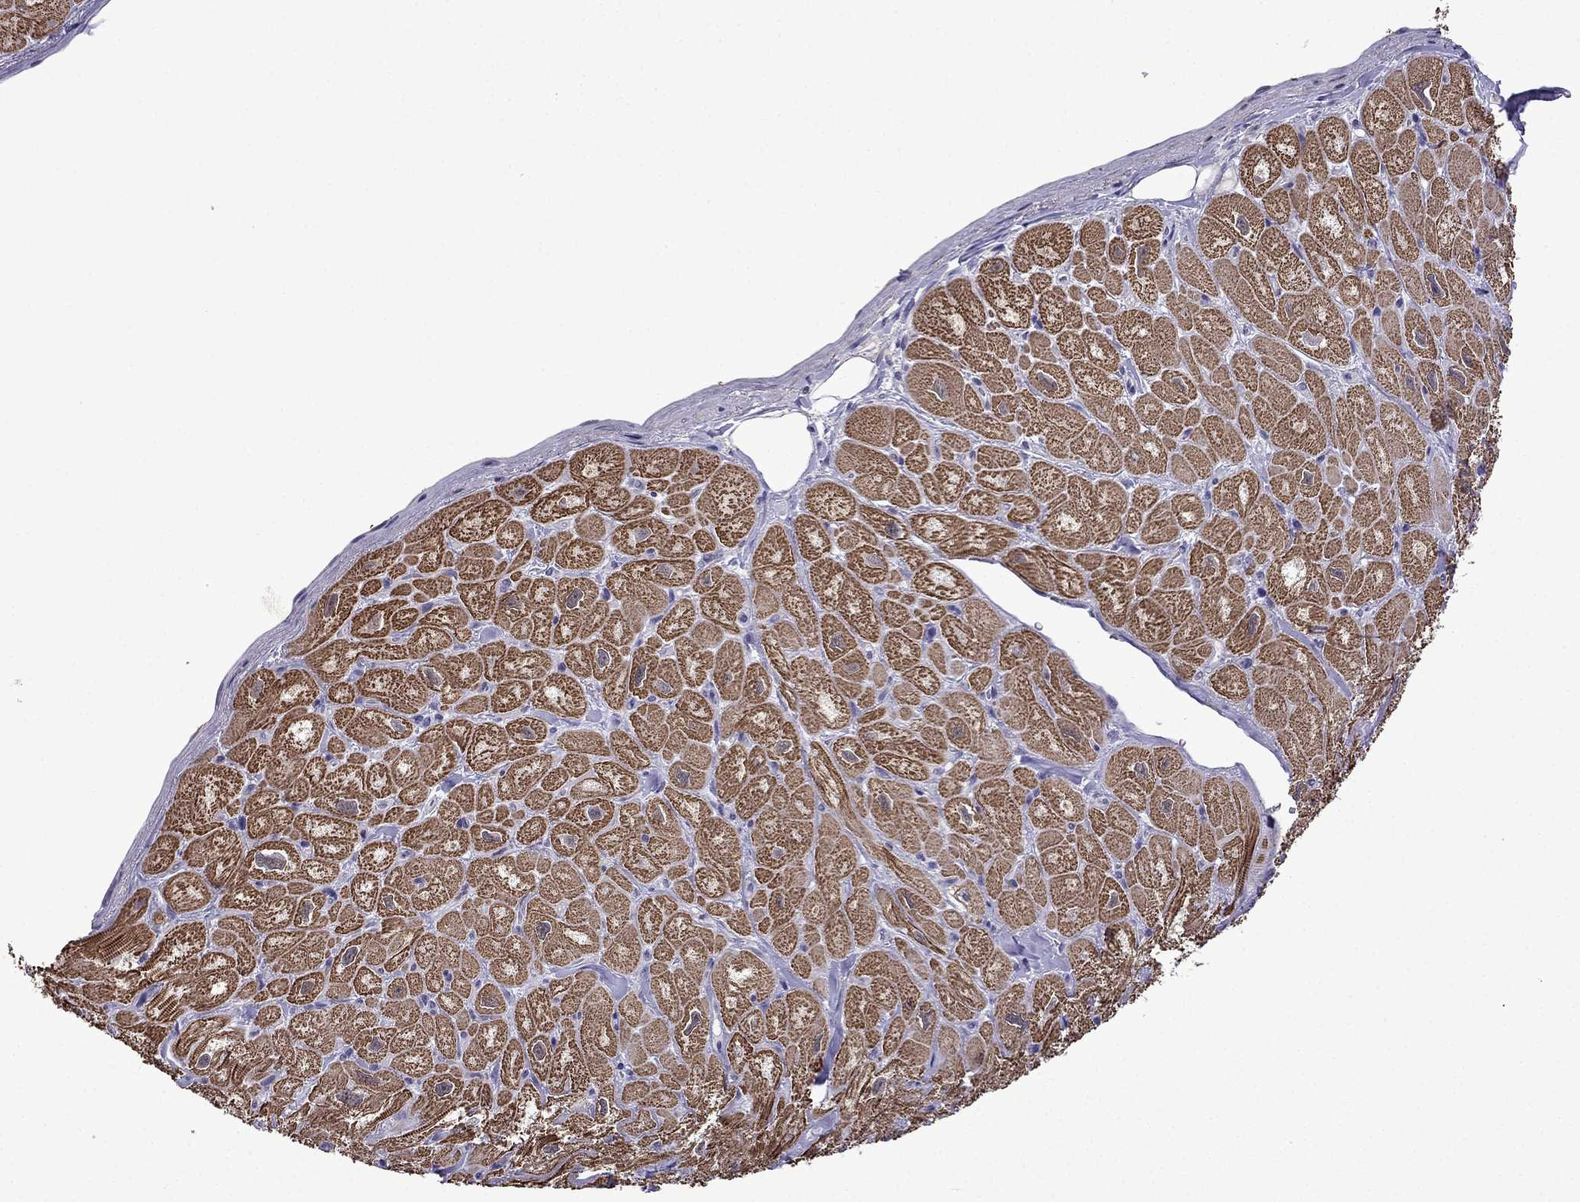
{"staining": {"intensity": "strong", "quantity": ">75%", "location": "cytoplasmic/membranous"}, "tissue": "heart muscle", "cell_type": "Cardiomyocytes", "image_type": "normal", "snomed": [{"axis": "morphology", "description": "Normal tissue, NOS"}, {"axis": "topography", "description": "Heart"}], "caption": "Protein expression analysis of unremarkable human heart muscle reveals strong cytoplasmic/membranous staining in approximately >75% of cardiomyocytes. The staining was performed using DAB (3,3'-diaminobenzidine) to visualize the protein expression in brown, while the nuclei were stained in blue with hematoxylin (Magnification: 20x).", "gene": "TTN", "patient": {"sex": "male", "age": 60}}